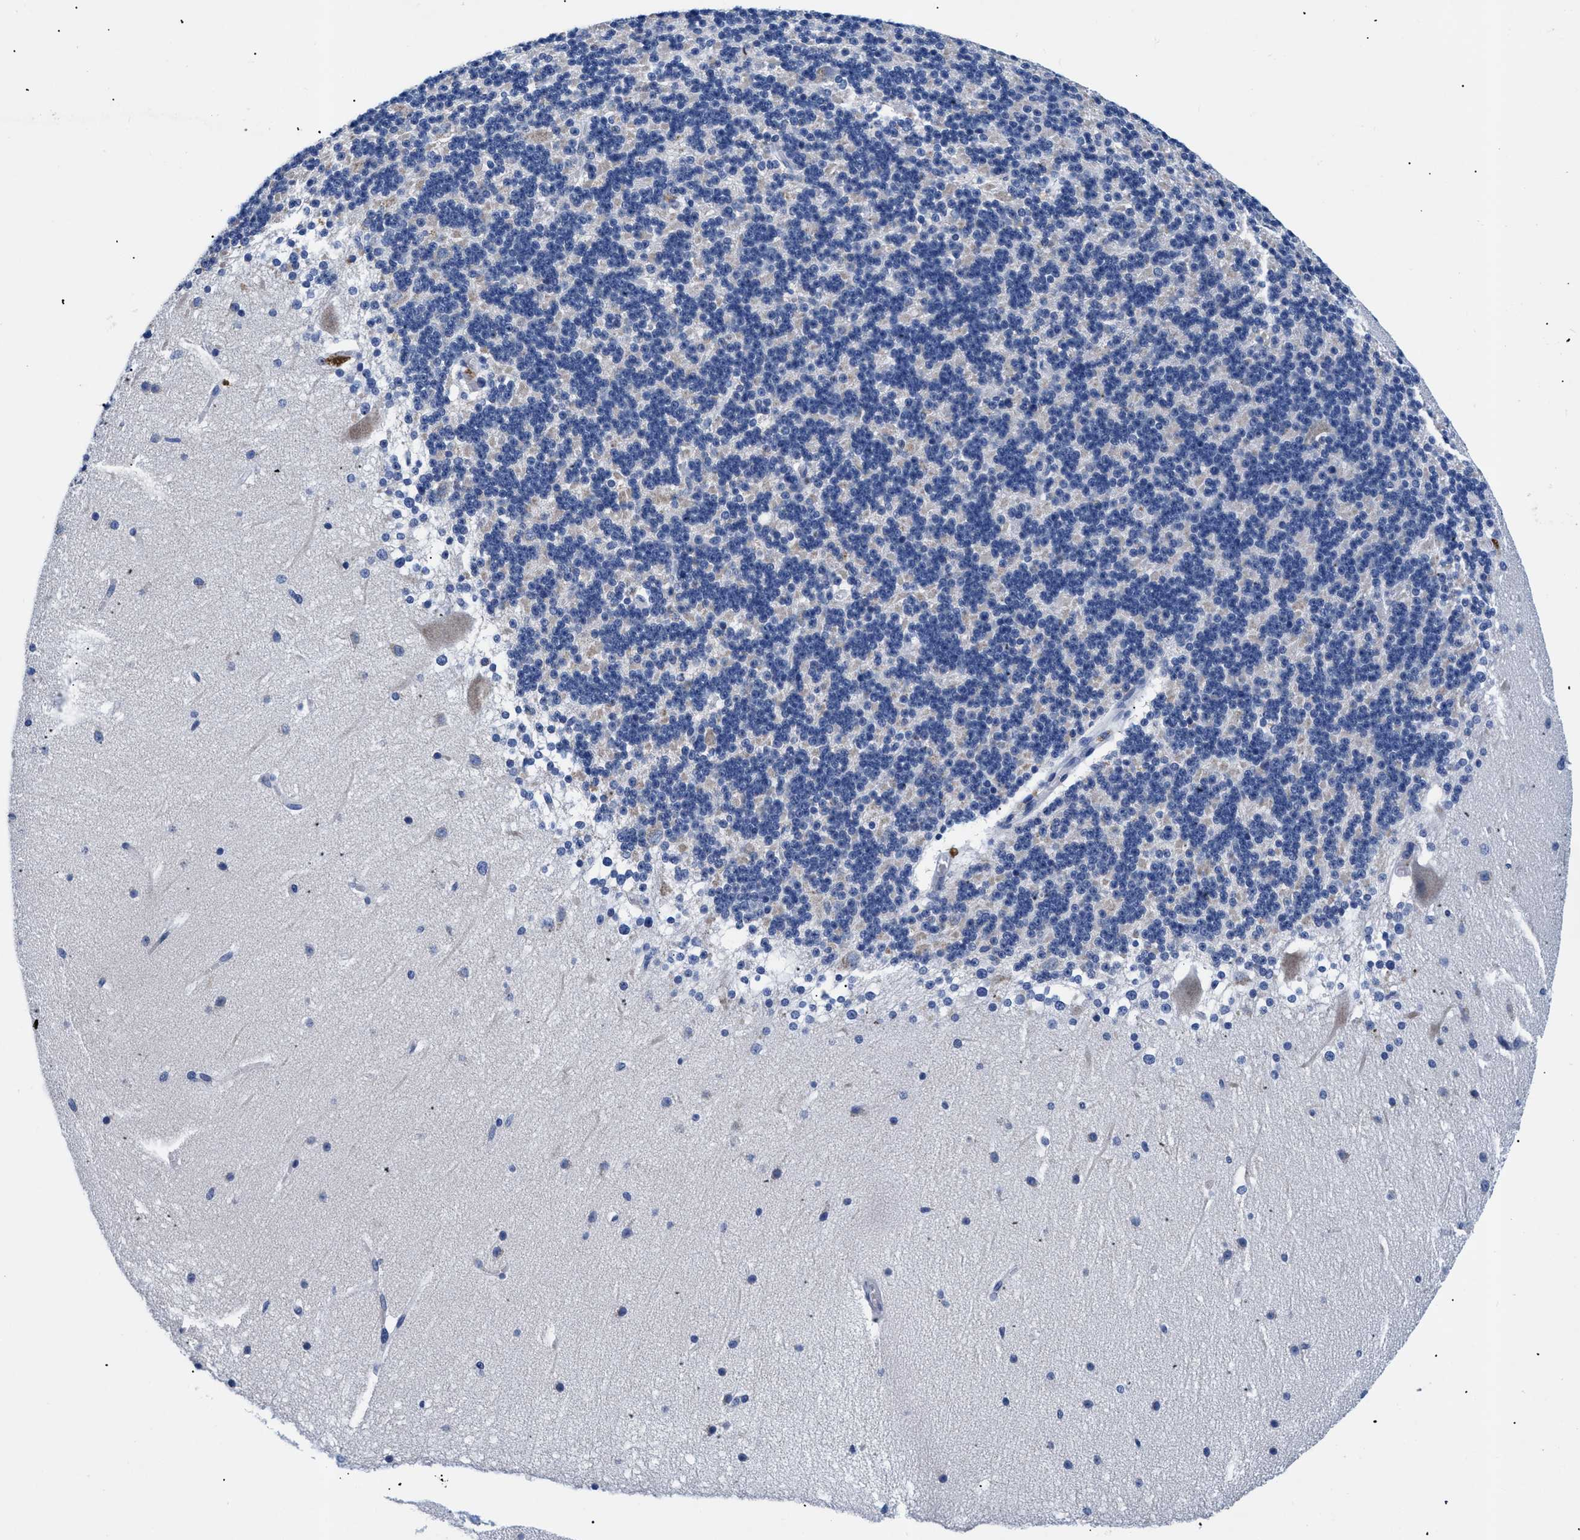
{"staining": {"intensity": "negative", "quantity": "none", "location": "none"}, "tissue": "cerebellum", "cell_type": "Cells in granular layer", "image_type": "normal", "snomed": [{"axis": "morphology", "description": "Normal tissue, NOS"}, {"axis": "topography", "description": "Cerebellum"}], "caption": "The IHC histopathology image has no significant expression in cells in granular layer of cerebellum.", "gene": "GPR149", "patient": {"sex": "female", "age": 19}}